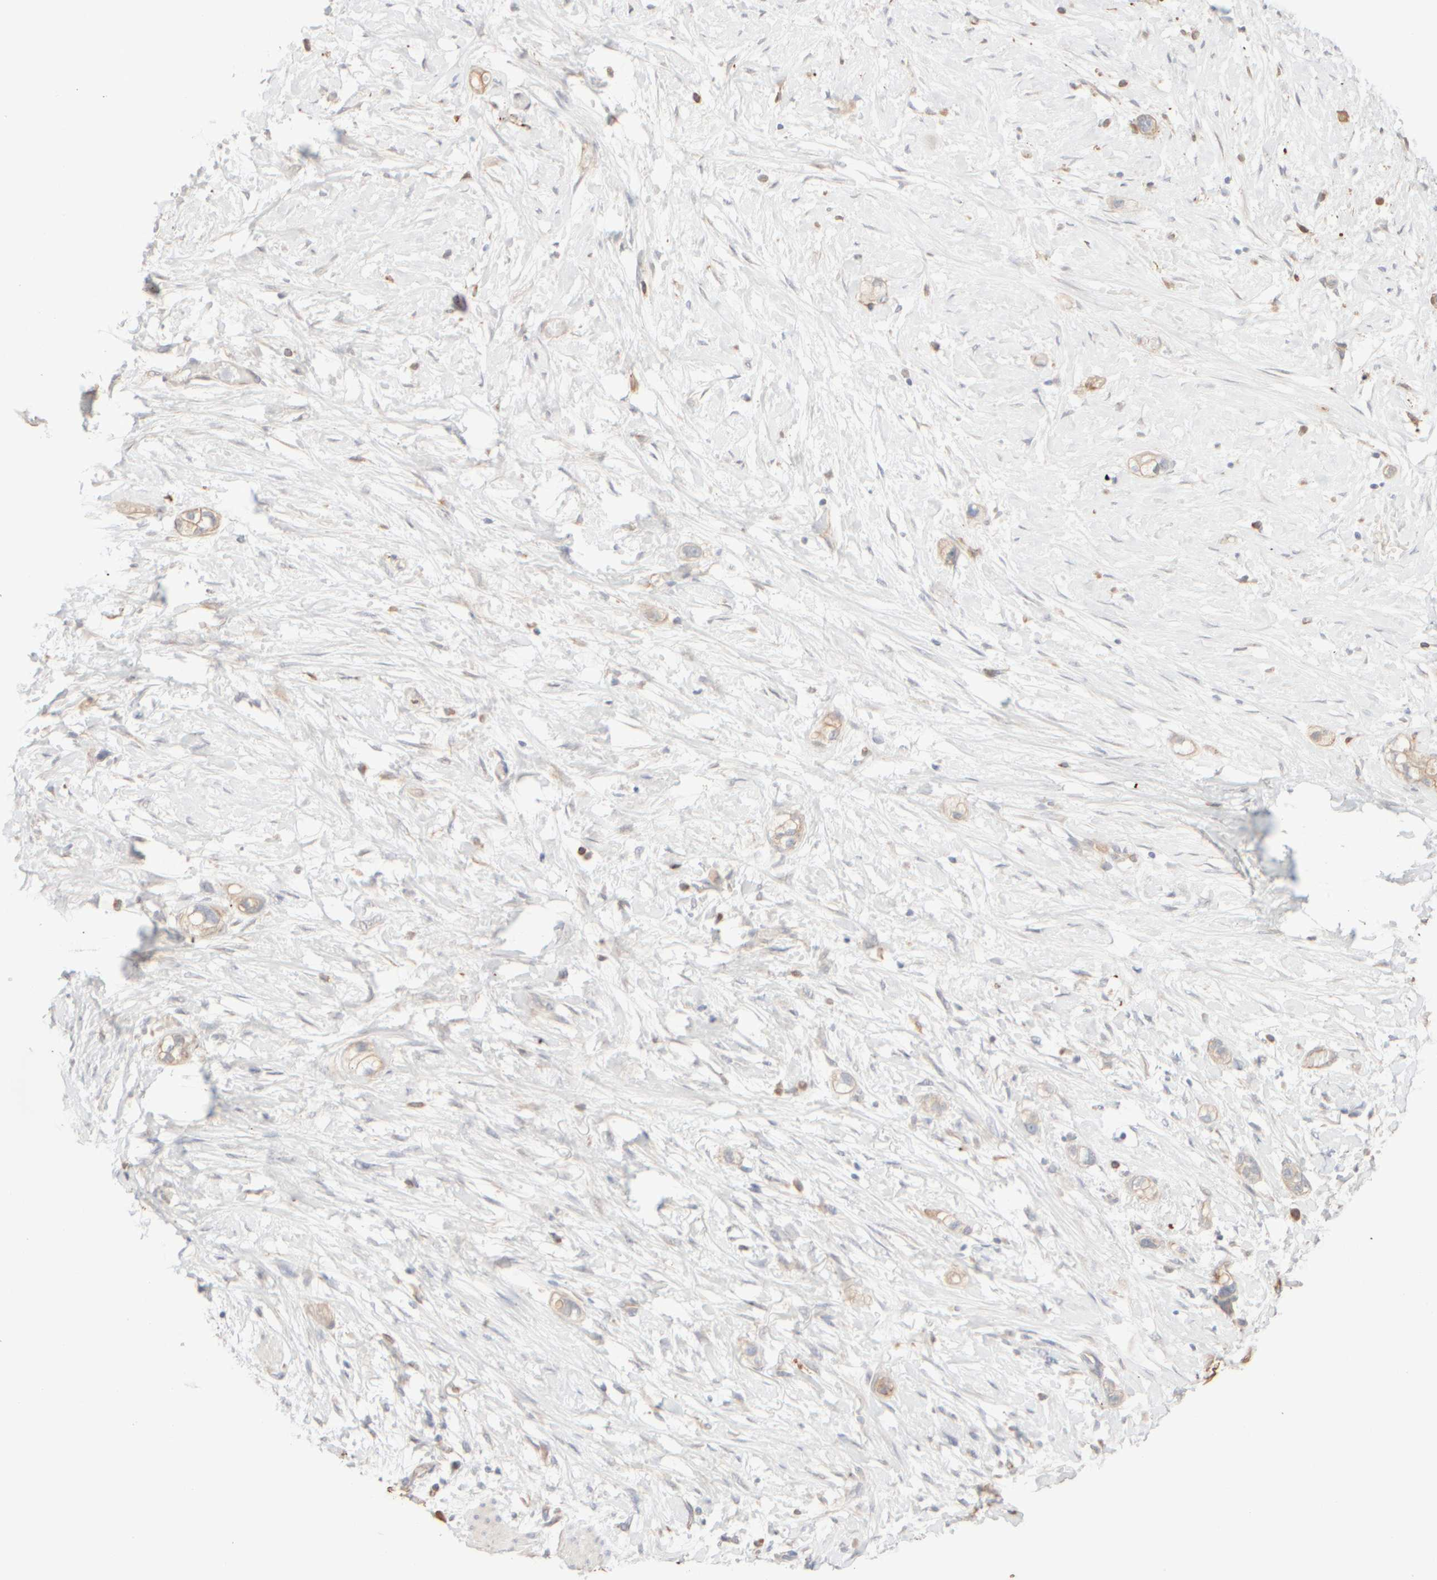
{"staining": {"intensity": "weak", "quantity": "25%-75%", "location": "cytoplasmic/membranous"}, "tissue": "stomach cancer", "cell_type": "Tumor cells", "image_type": "cancer", "snomed": [{"axis": "morphology", "description": "Adenocarcinoma, NOS"}, {"axis": "topography", "description": "Stomach"}, {"axis": "topography", "description": "Stomach, lower"}], "caption": "Stomach adenocarcinoma was stained to show a protein in brown. There is low levels of weak cytoplasmic/membranous staining in about 25%-75% of tumor cells.", "gene": "KRT15", "patient": {"sex": "female", "age": 48}}